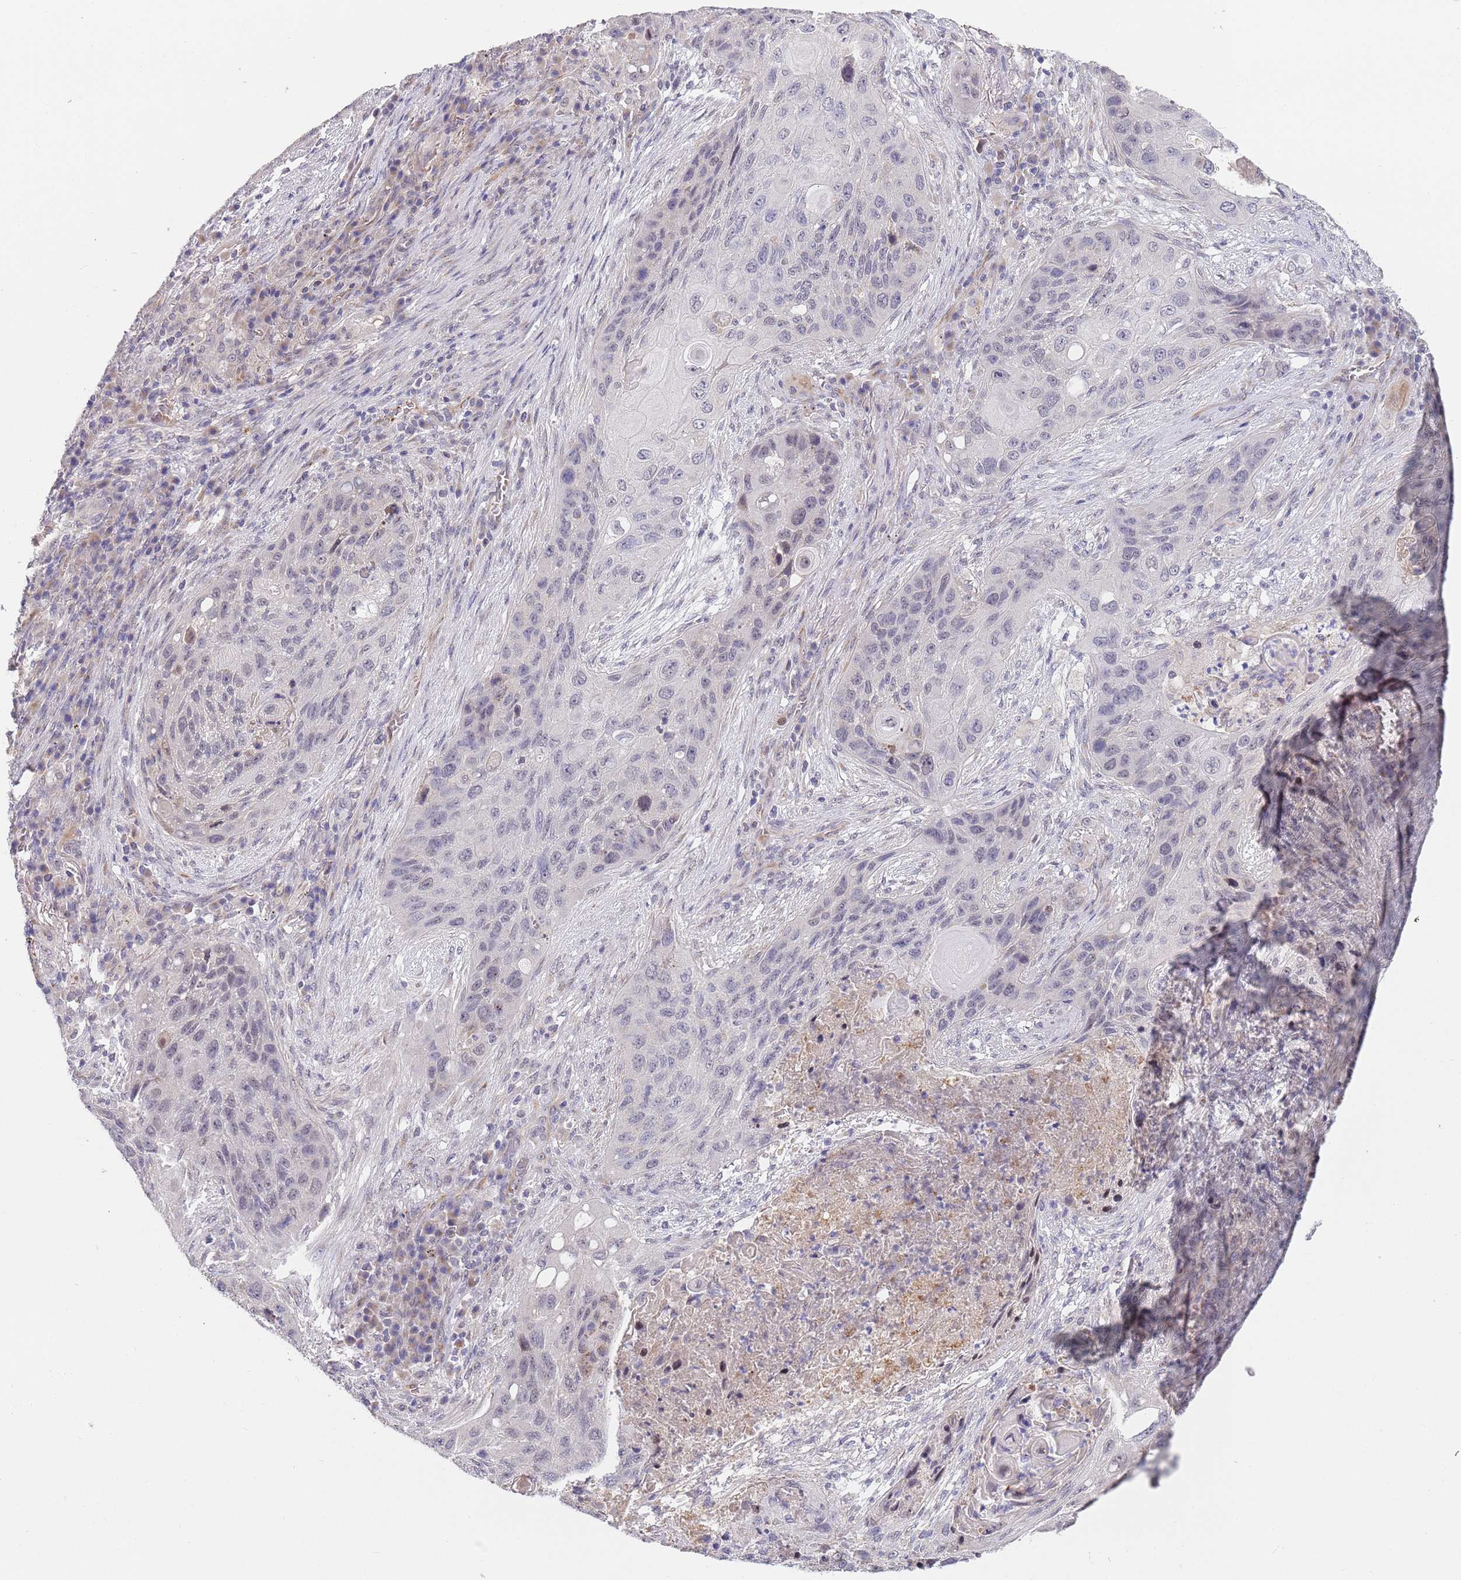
{"staining": {"intensity": "negative", "quantity": "none", "location": "none"}, "tissue": "lung cancer", "cell_type": "Tumor cells", "image_type": "cancer", "snomed": [{"axis": "morphology", "description": "Squamous cell carcinoma, NOS"}, {"axis": "topography", "description": "Lung"}], "caption": "DAB immunohistochemical staining of human lung cancer demonstrates no significant expression in tumor cells.", "gene": "B4GALT4", "patient": {"sex": "female", "age": 63}}